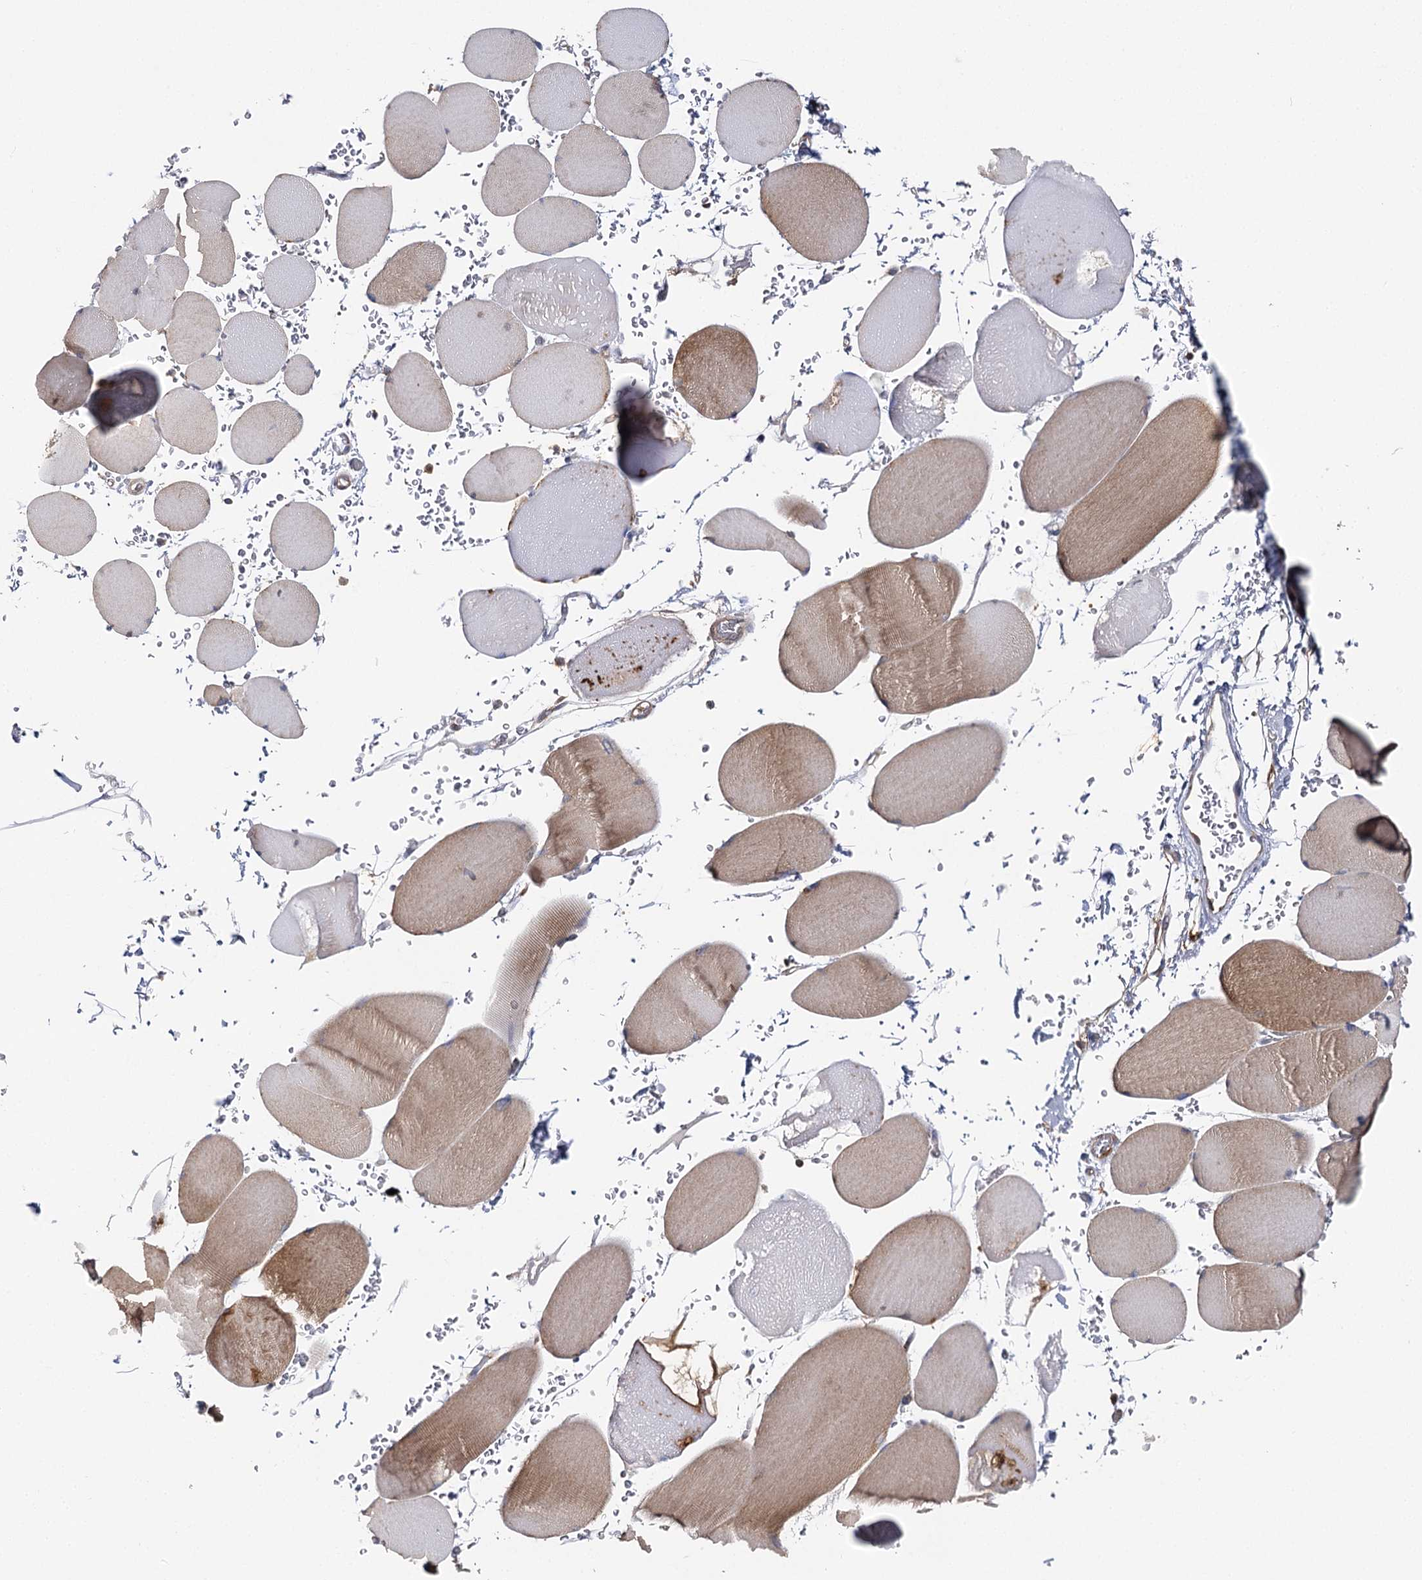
{"staining": {"intensity": "moderate", "quantity": "25%-75%", "location": "cytoplasmic/membranous"}, "tissue": "skeletal muscle", "cell_type": "Myocytes", "image_type": "normal", "snomed": [{"axis": "morphology", "description": "Normal tissue, NOS"}, {"axis": "topography", "description": "Skeletal muscle"}, {"axis": "topography", "description": "Head-Neck"}], "caption": "The histopathology image shows a brown stain indicating the presence of a protein in the cytoplasmic/membranous of myocytes in skeletal muscle.", "gene": "SEC24B", "patient": {"sex": "male", "age": 66}}